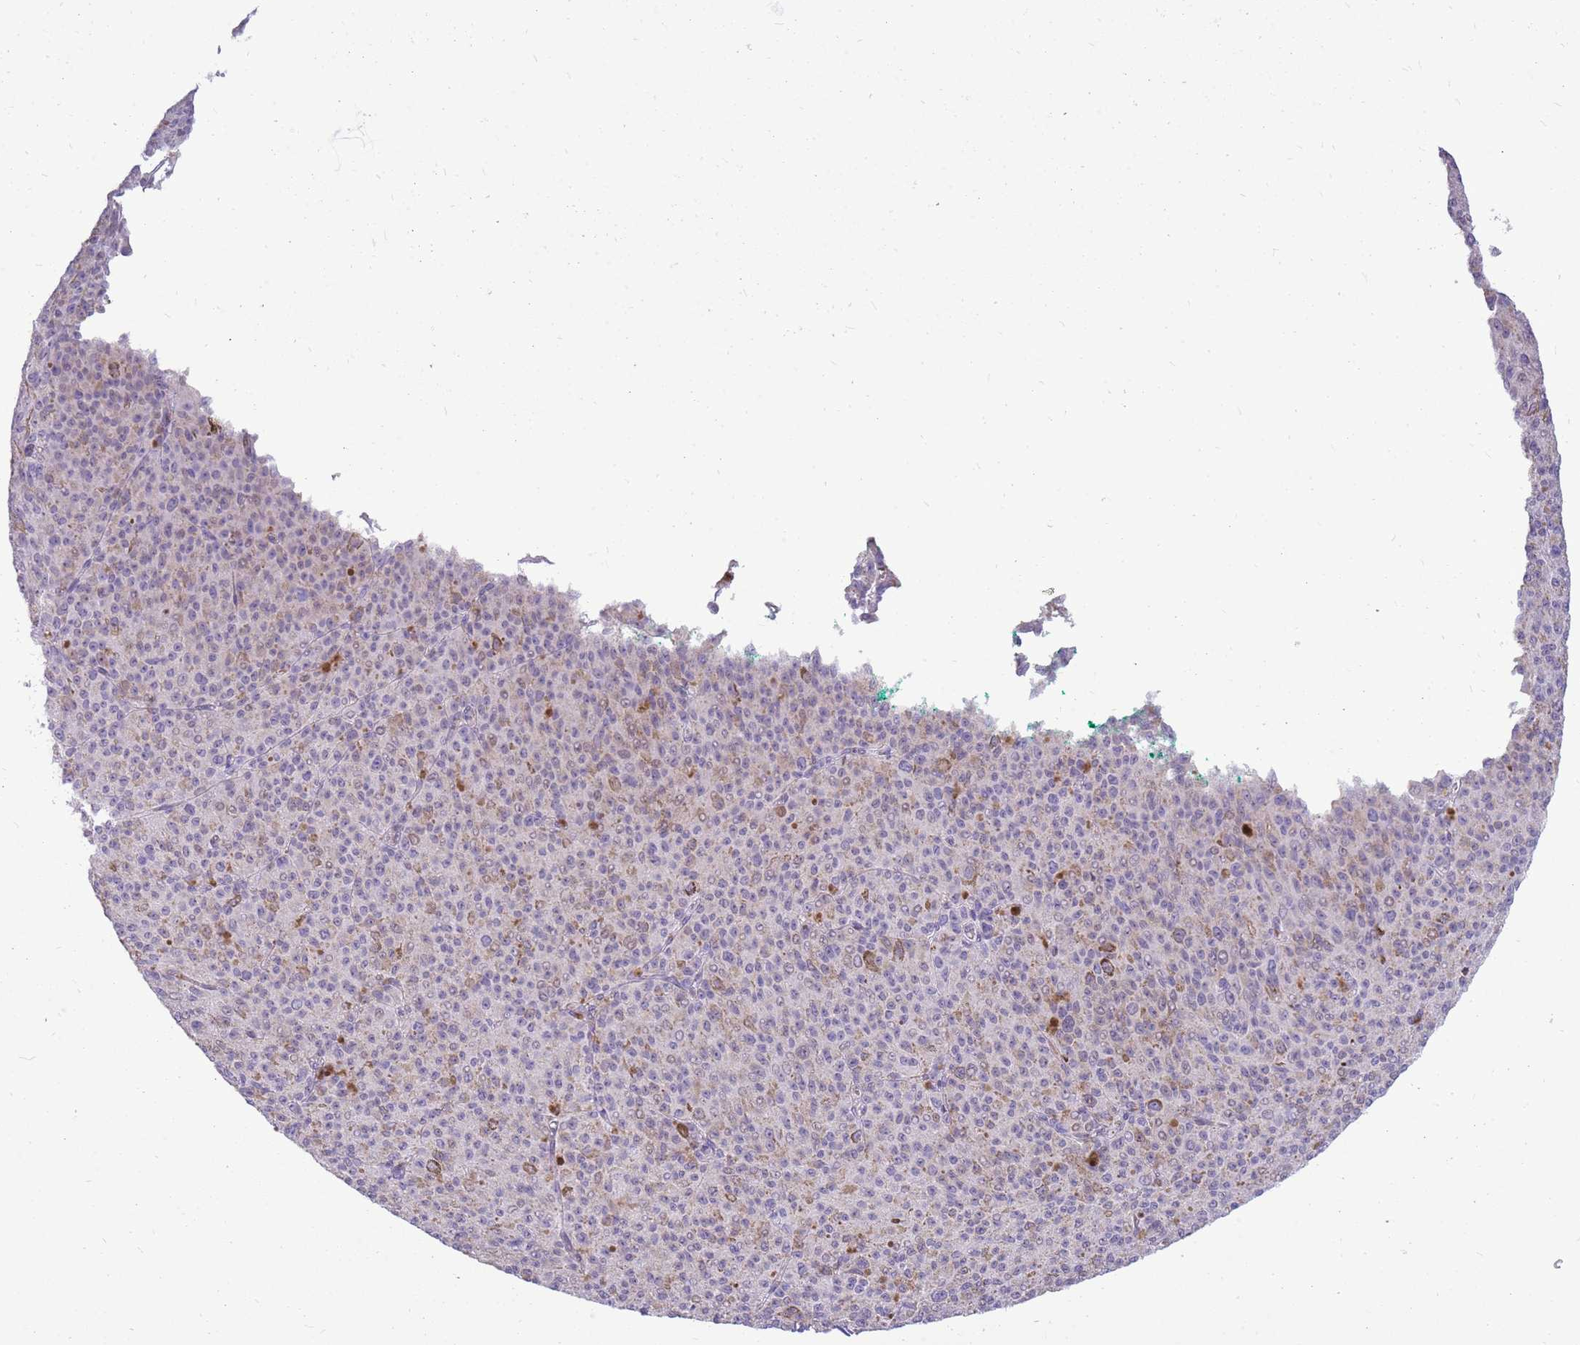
{"staining": {"intensity": "negative", "quantity": "none", "location": "none"}, "tissue": "melanoma", "cell_type": "Tumor cells", "image_type": "cancer", "snomed": [{"axis": "morphology", "description": "Malignant melanoma, NOS"}, {"axis": "topography", "description": "Skin"}], "caption": "Immunohistochemistry of human melanoma demonstrates no staining in tumor cells. (DAB IHC with hematoxylin counter stain).", "gene": "PCNX1", "patient": {"sex": "female", "age": 52}}